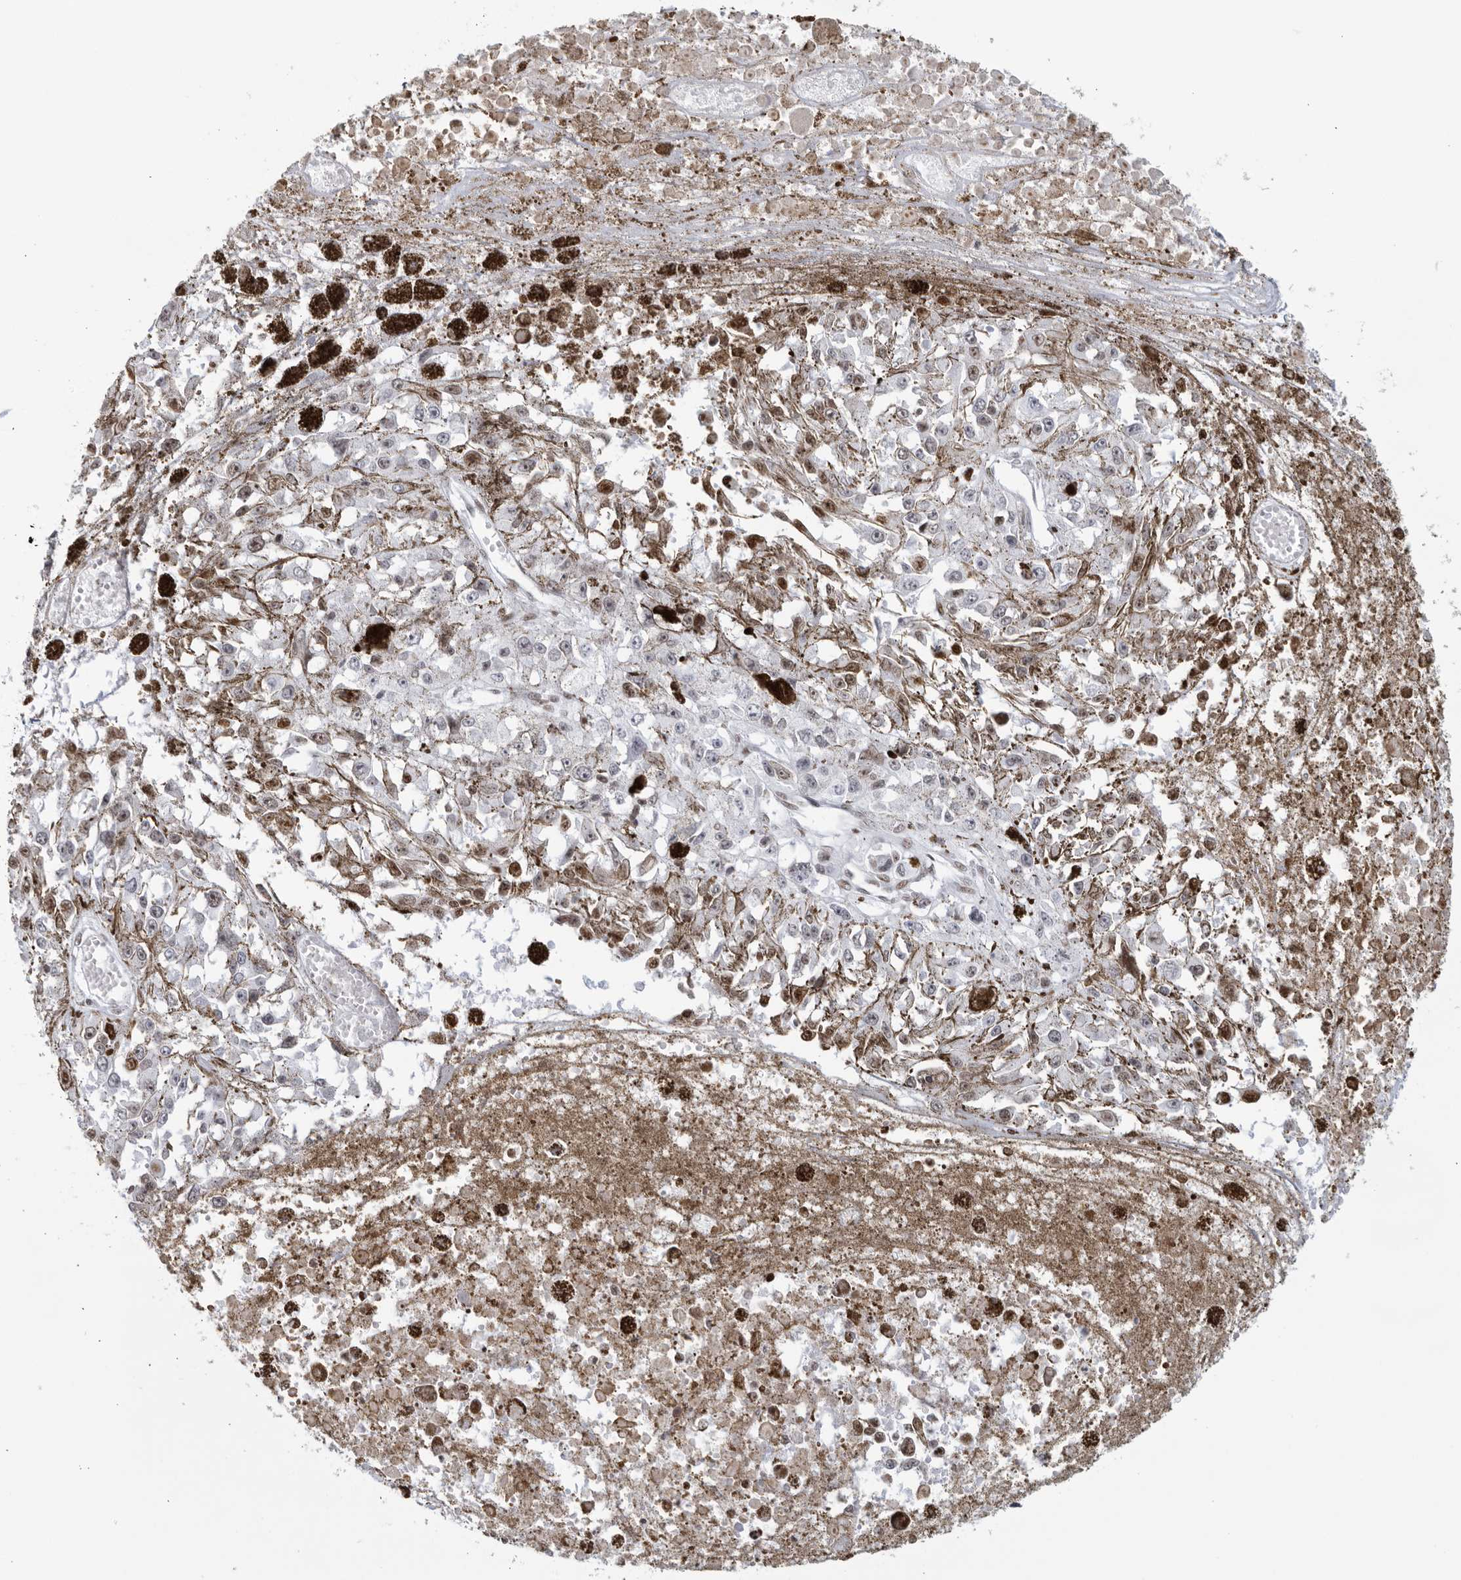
{"staining": {"intensity": "moderate", "quantity": "<25%", "location": "nuclear"}, "tissue": "melanoma", "cell_type": "Tumor cells", "image_type": "cancer", "snomed": [{"axis": "morphology", "description": "Malignant melanoma, Metastatic site"}, {"axis": "topography", "description": "Lymph node"}], "caption": "This is an image of IHC staining of melanoma, which shows moderate expression in the nuclear of tumor cells.", "gene": "HP1BP3", "patient": {"sex": "male", "age": 59}}